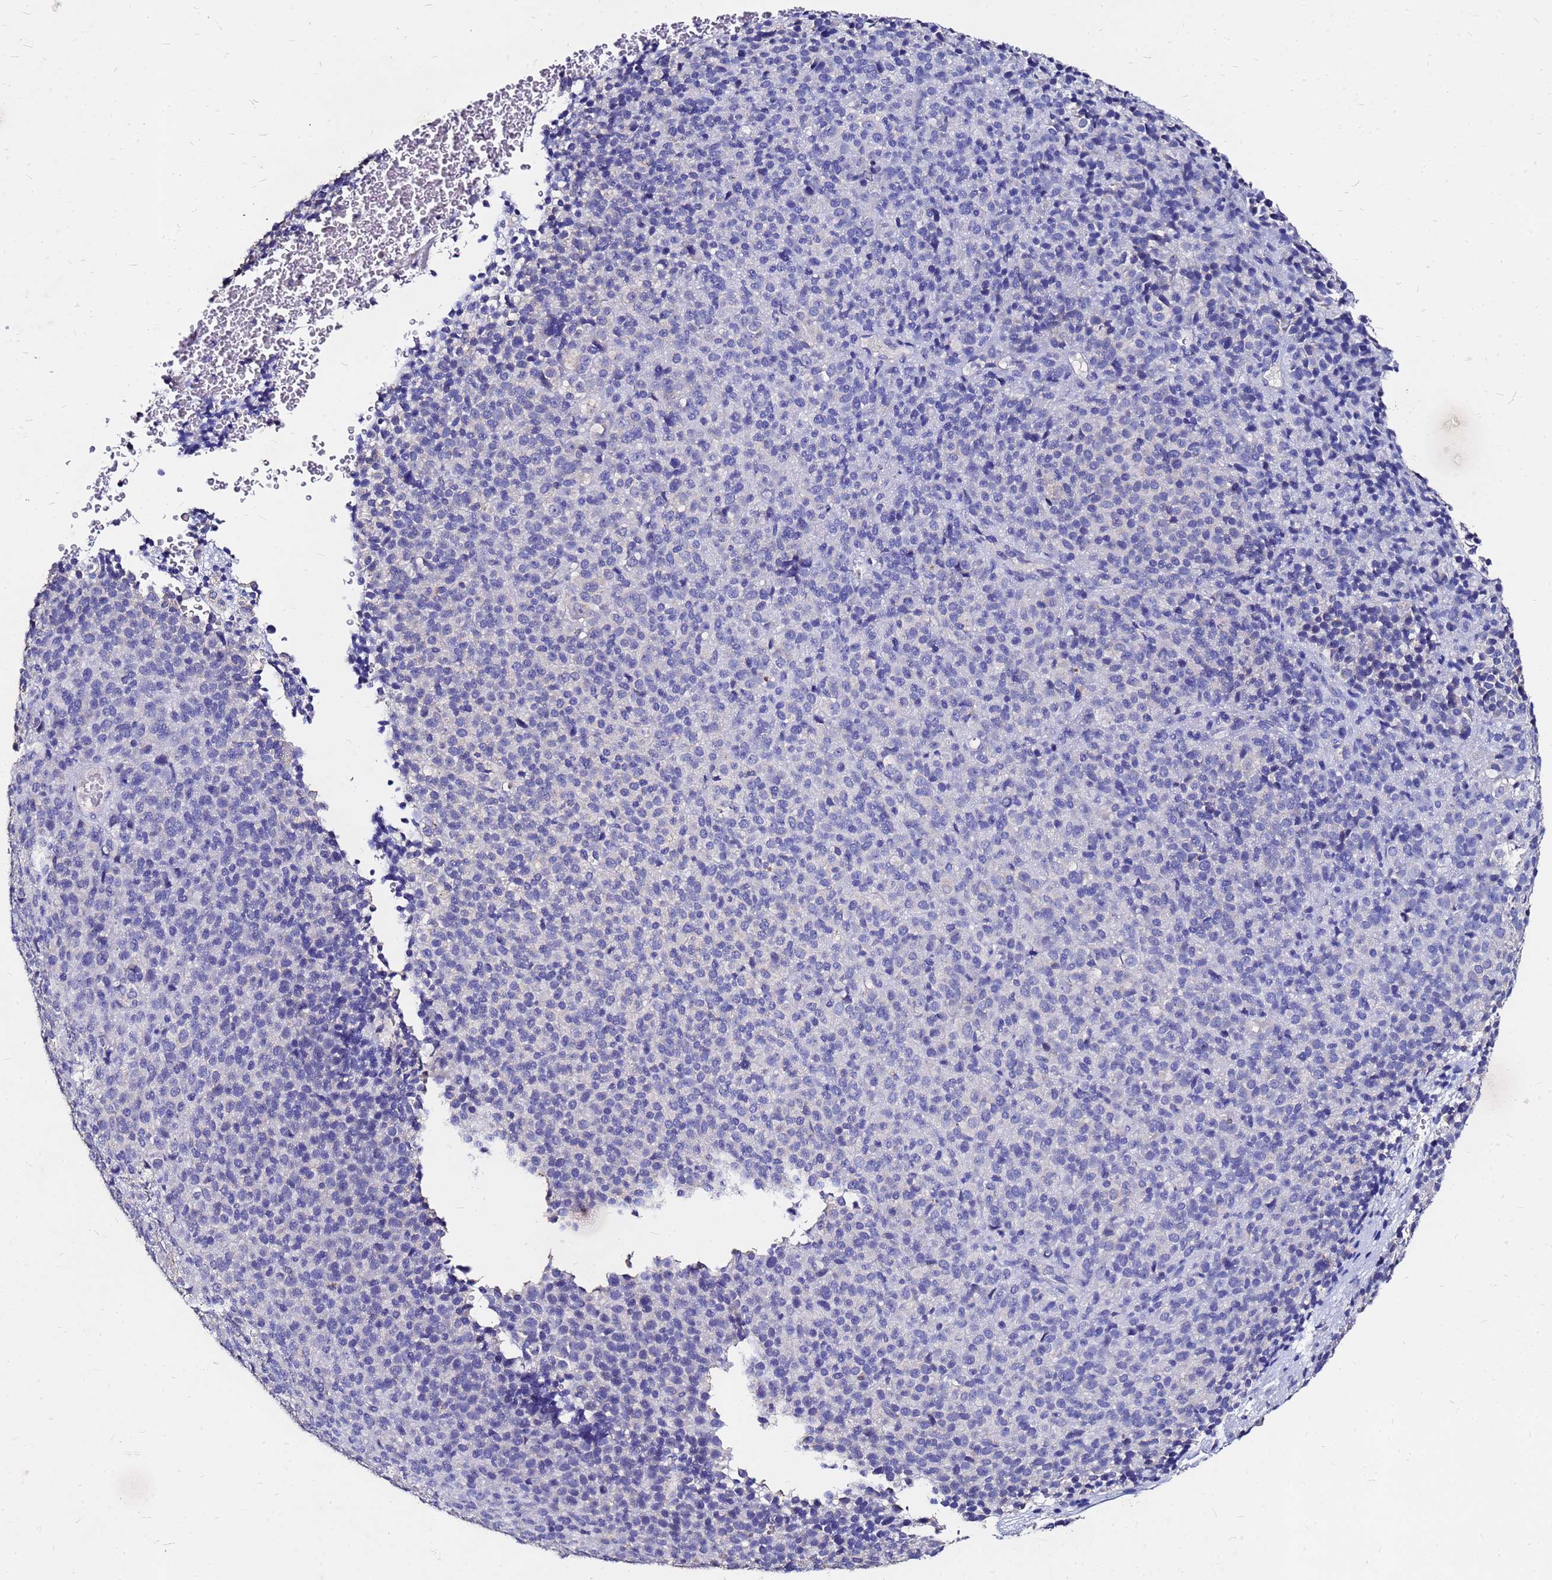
{"staining": {"intensity": "negative", "quantity": "none", "location": "none"}, "tissue": "melanoma", "cell_type": "Tumor cells", "image_type": "cancer", "snomed": [{"axis": "morphology", "description": "Malignant melanoma, Metastatic site"}, {"axis": "topography", "description": "Brain"}], "caption": "Immunohistochemistry image of melanoma stained for a protein (brown), which exhibits no expression in tumor cells.", "gene": "FAM183A", "patient": {"sex": "female", "age": 56}}